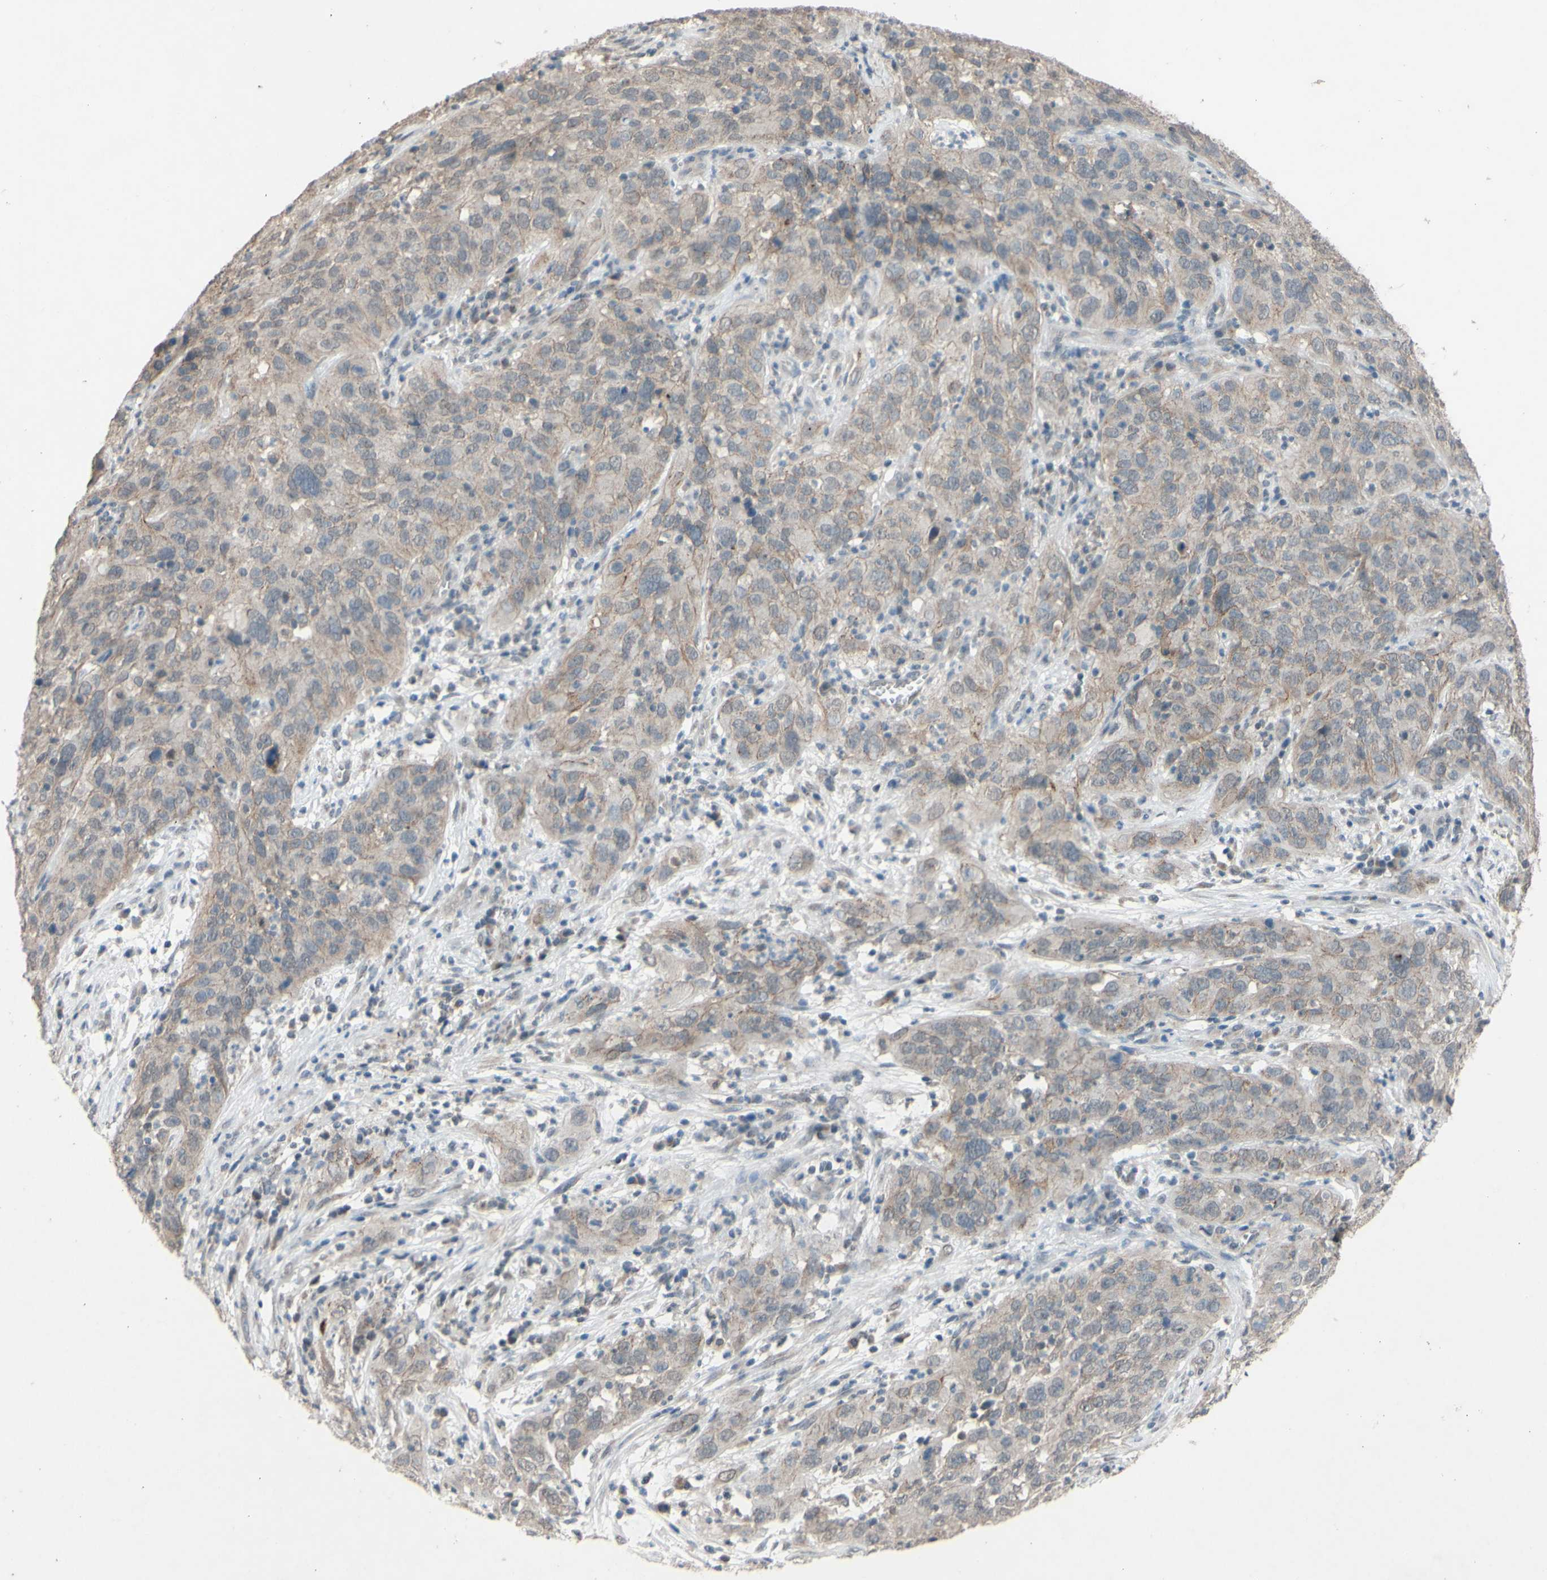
{"staining": {"intensity": "weak", "quantity": ">75%", "location": "cytoplasmic/membranous"}, "tissue": "cervical cancer", "cell_type": "Tumor cells", "image_type": "cancer", "snomed": [{"axis": "morphology", "description": "Squamous cell carcinoma, NOS"}, {"axis": "topography", "description": "Cervix"}], "caption": "Protein expression analysis of cervical cancer (squamous cell carcinoma) exhibits weak cytoplasmic/membranous expression in approximately >75% of tumor cells.", "gene": "CDCP1", "patient": {"sex": "female", "age": 32}}